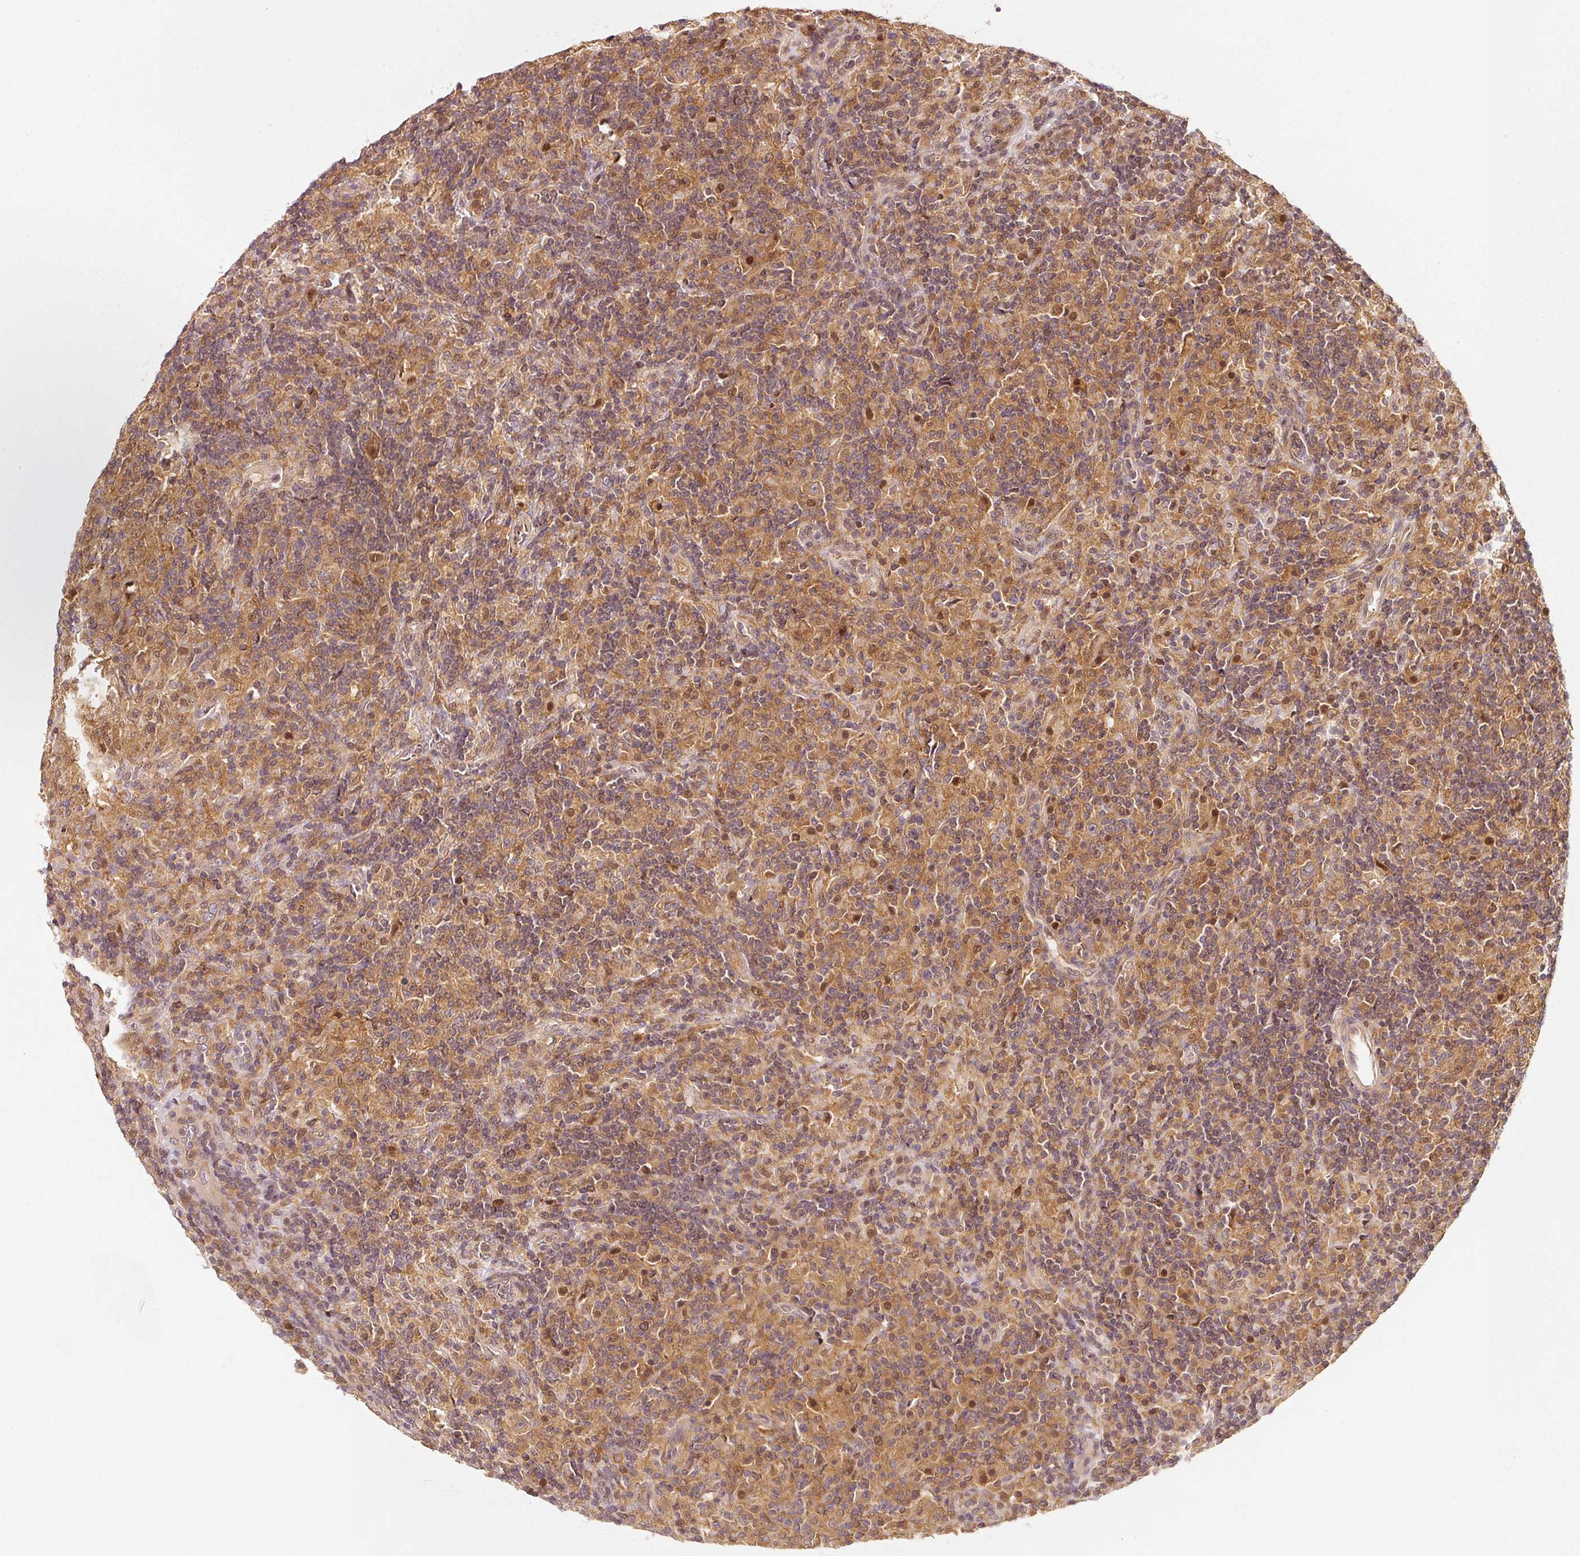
{"staining": {"intensity": "moderate", "quantity": ">75%", "location": "cytoplasmic/membranous"}, "tissue": "lymphoma", "cell_type": "Tumor cells", "image_type": "cancer", "snomed": [{"axis": "morphology", "description": "Hodgkin's disease, NOS"}, {"axis": "topography", "description": "Lymph node"}], "caption": "Hodgkin's disease stained for a protein reveals moderate cytoplasmic/membranous positivity in tumor cells. The staining was performed using DAB (3,3'-diaminobenzidine), with brown indicating positive protein expression. Nuclei are stained blue with hematoxylin.", "gene": "RRAS2", "patient": {"sex": "male", "age": 70}}